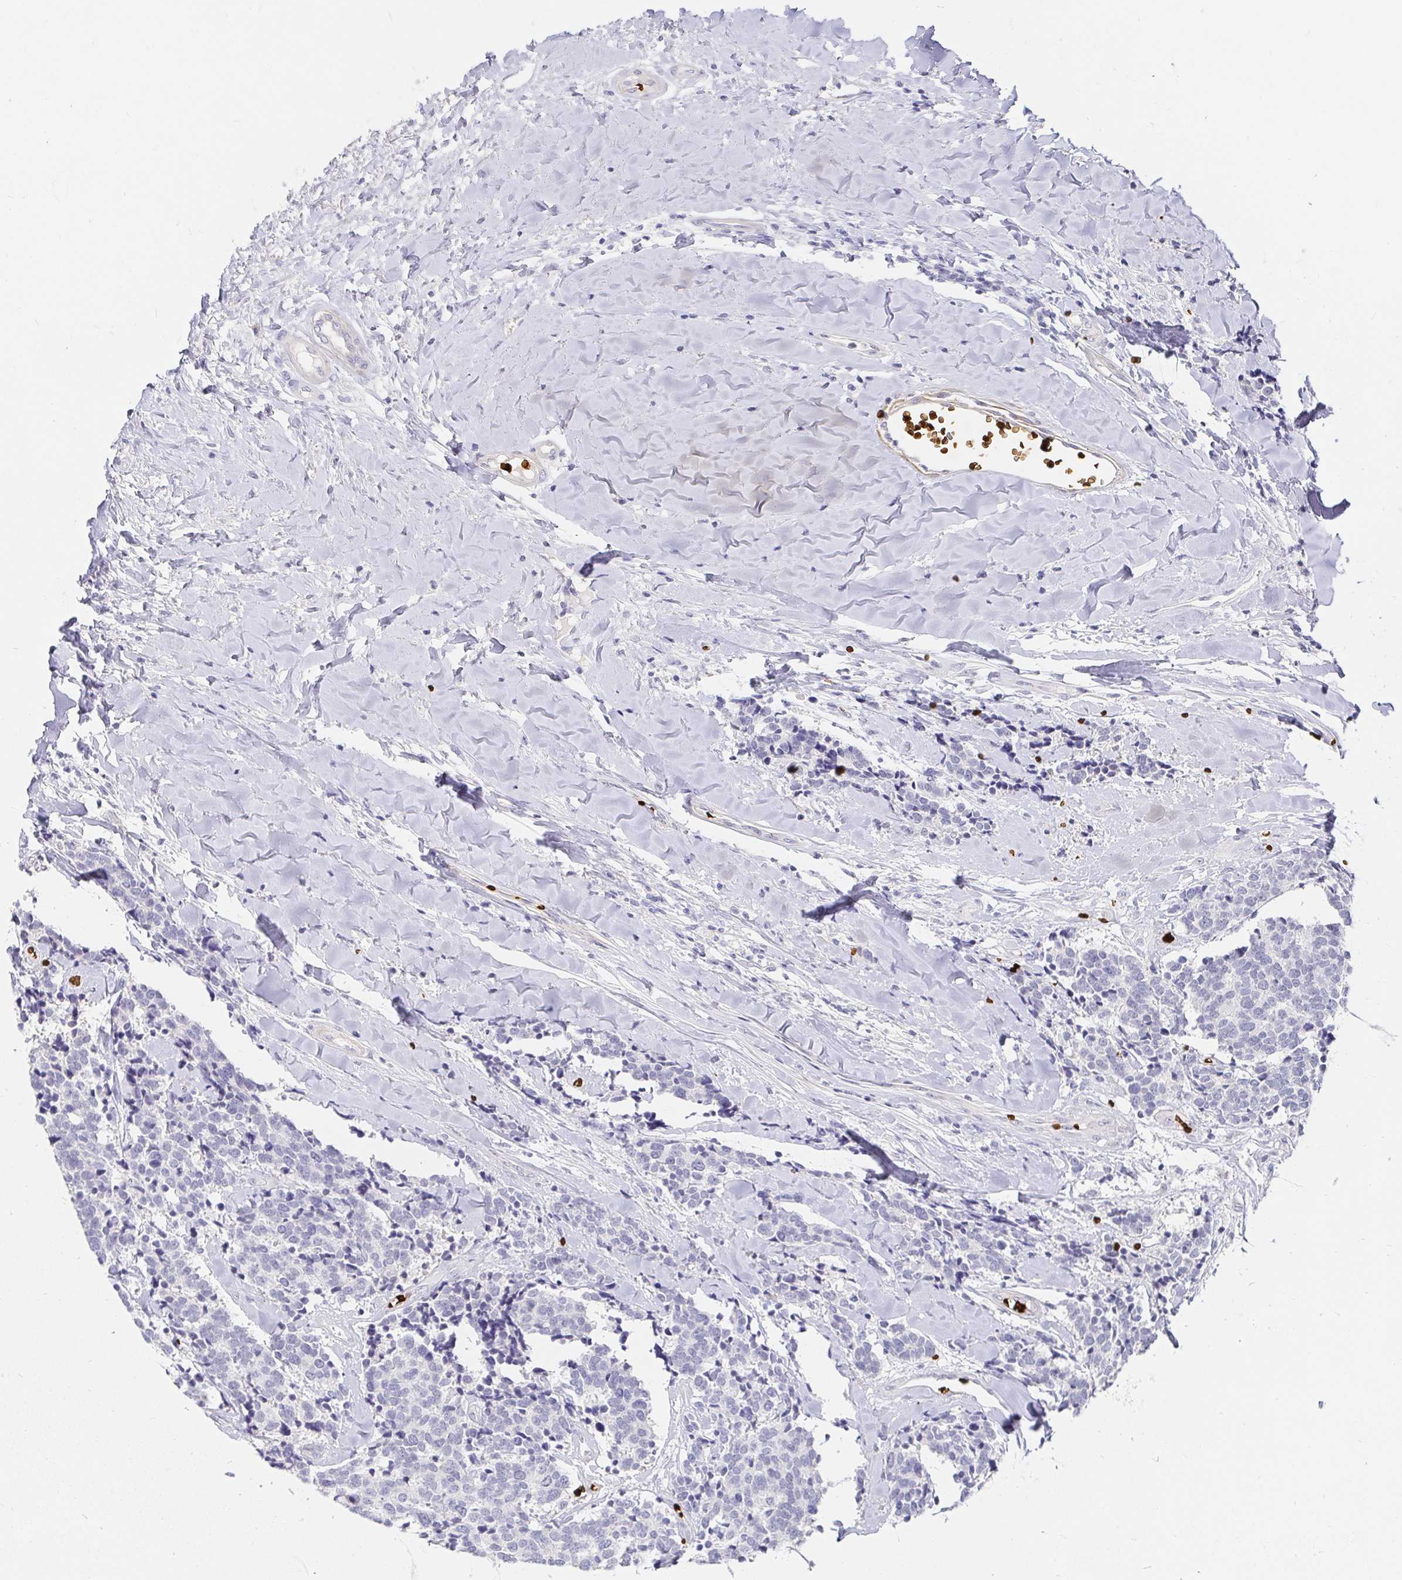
{"staining": {"intensity": "negative", "quantity": "none", "location": "none"}, "tissue": "carcinoid", "cell_type": "Tumor cells", "image_type": "cancer", "snomed": [{"axis": "morphology", "description": "Carcinoid, malignant, NOS"}, {"axis": "topography", "description": "Skin"}], "caption": "An image of human malignant carcinoid is negative for staining in tumor cells.", "gene": "FGF21", "patient": {"sex": "female", "age": 79}}